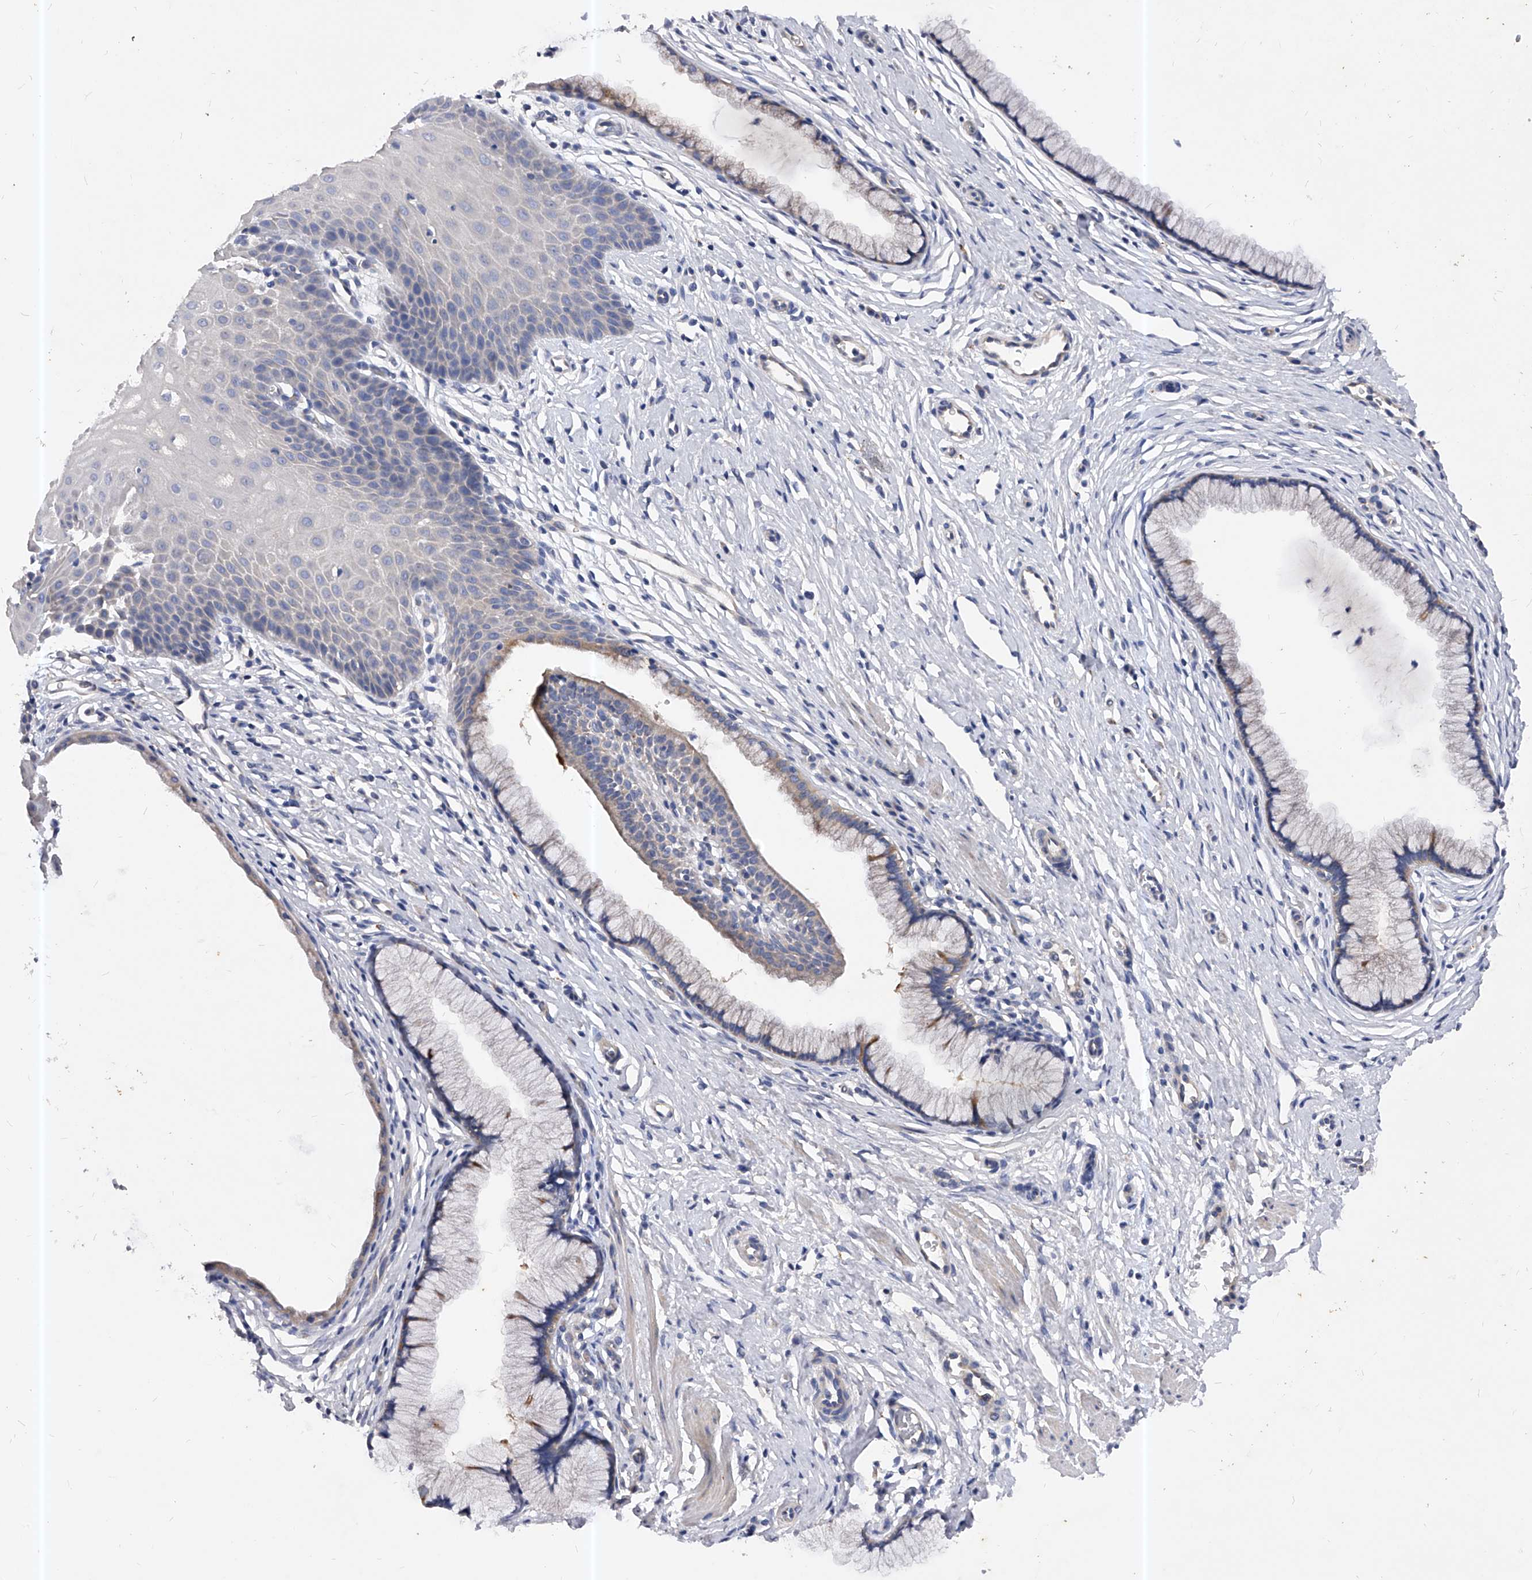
{"staining": {"intensity": "moderate", "quantity": "<25%", "location": "cytoplasmic/membranous"}, "tissue": "cervix", "cell_type": "Glandular cells", "image_type": "normal", "snomed": [{"axis": "morphology", "description": "Normal tissue, NOS"}, {"axis": "topography", "description": "Cervix"}], "caption": "Protein expression analysis of unremarkable cervix shows moderate cytoplasmic/membranous expression in about <25% of glandular cells. (DAB (3,3'-diaminobenzidine) IHC with brightfield microscopy, high magnification).", "gene": "PPP5C", "patient": {"sex": "female", "age": 36}}